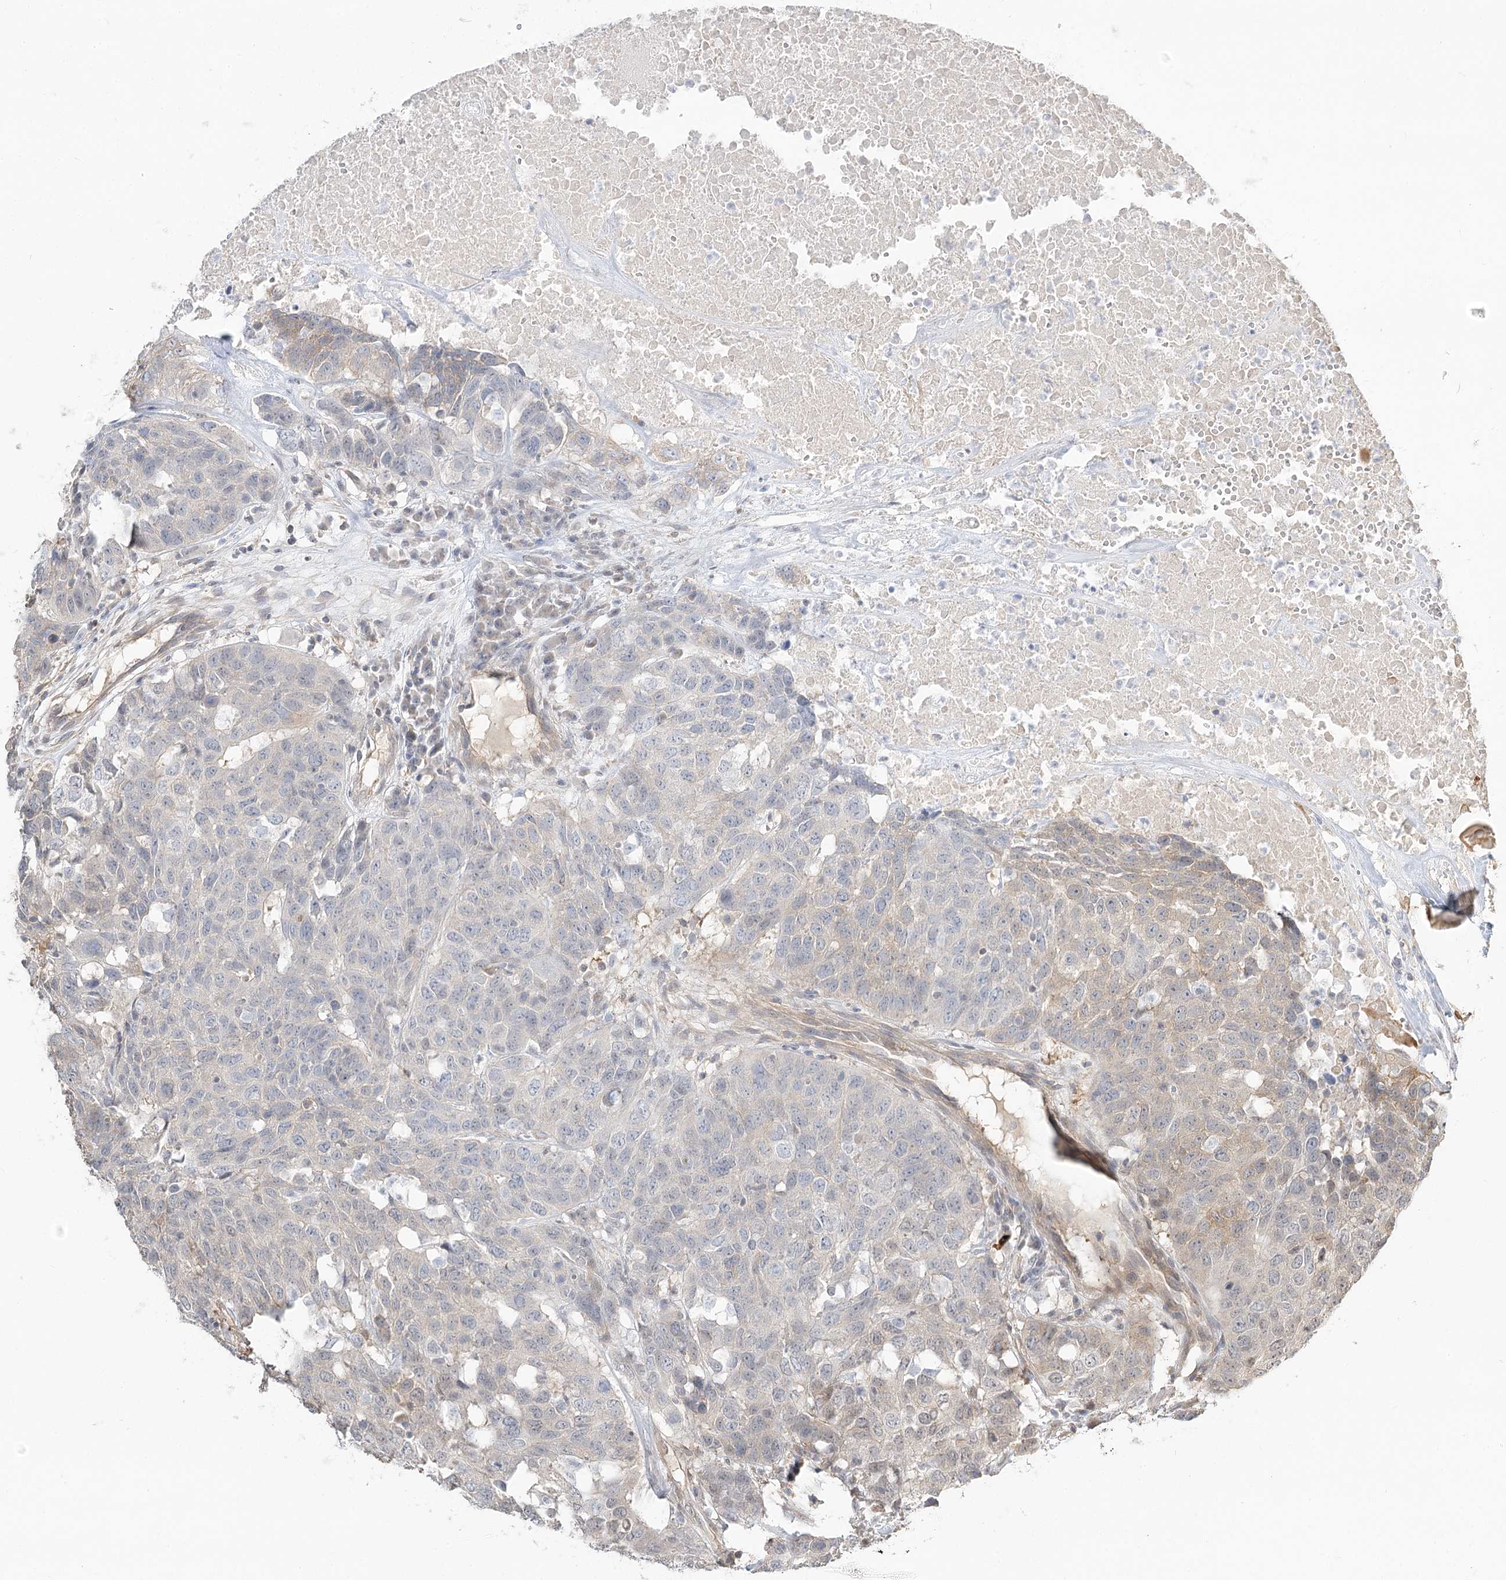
{"staining": {"intensity": "negative", "quantity": "none", "location": "none"}, "tissue": "head and neck cancer", "cell_type": "Tumor cells", "image_type": "cancer", "snomed": [{"axis": "morphology", "description": "Squamous cell carcinoma, NOS"}, {"axis": "topography", "description": "Head-Neck"}], "caption": "Head and neck cancer (squamous cell carcinoma) stained for a protein using immunohistochemistry exhibits no staining tumor cells.", "gene": "GUCY2C", "patient": {"sex": "male", "age": 66}}